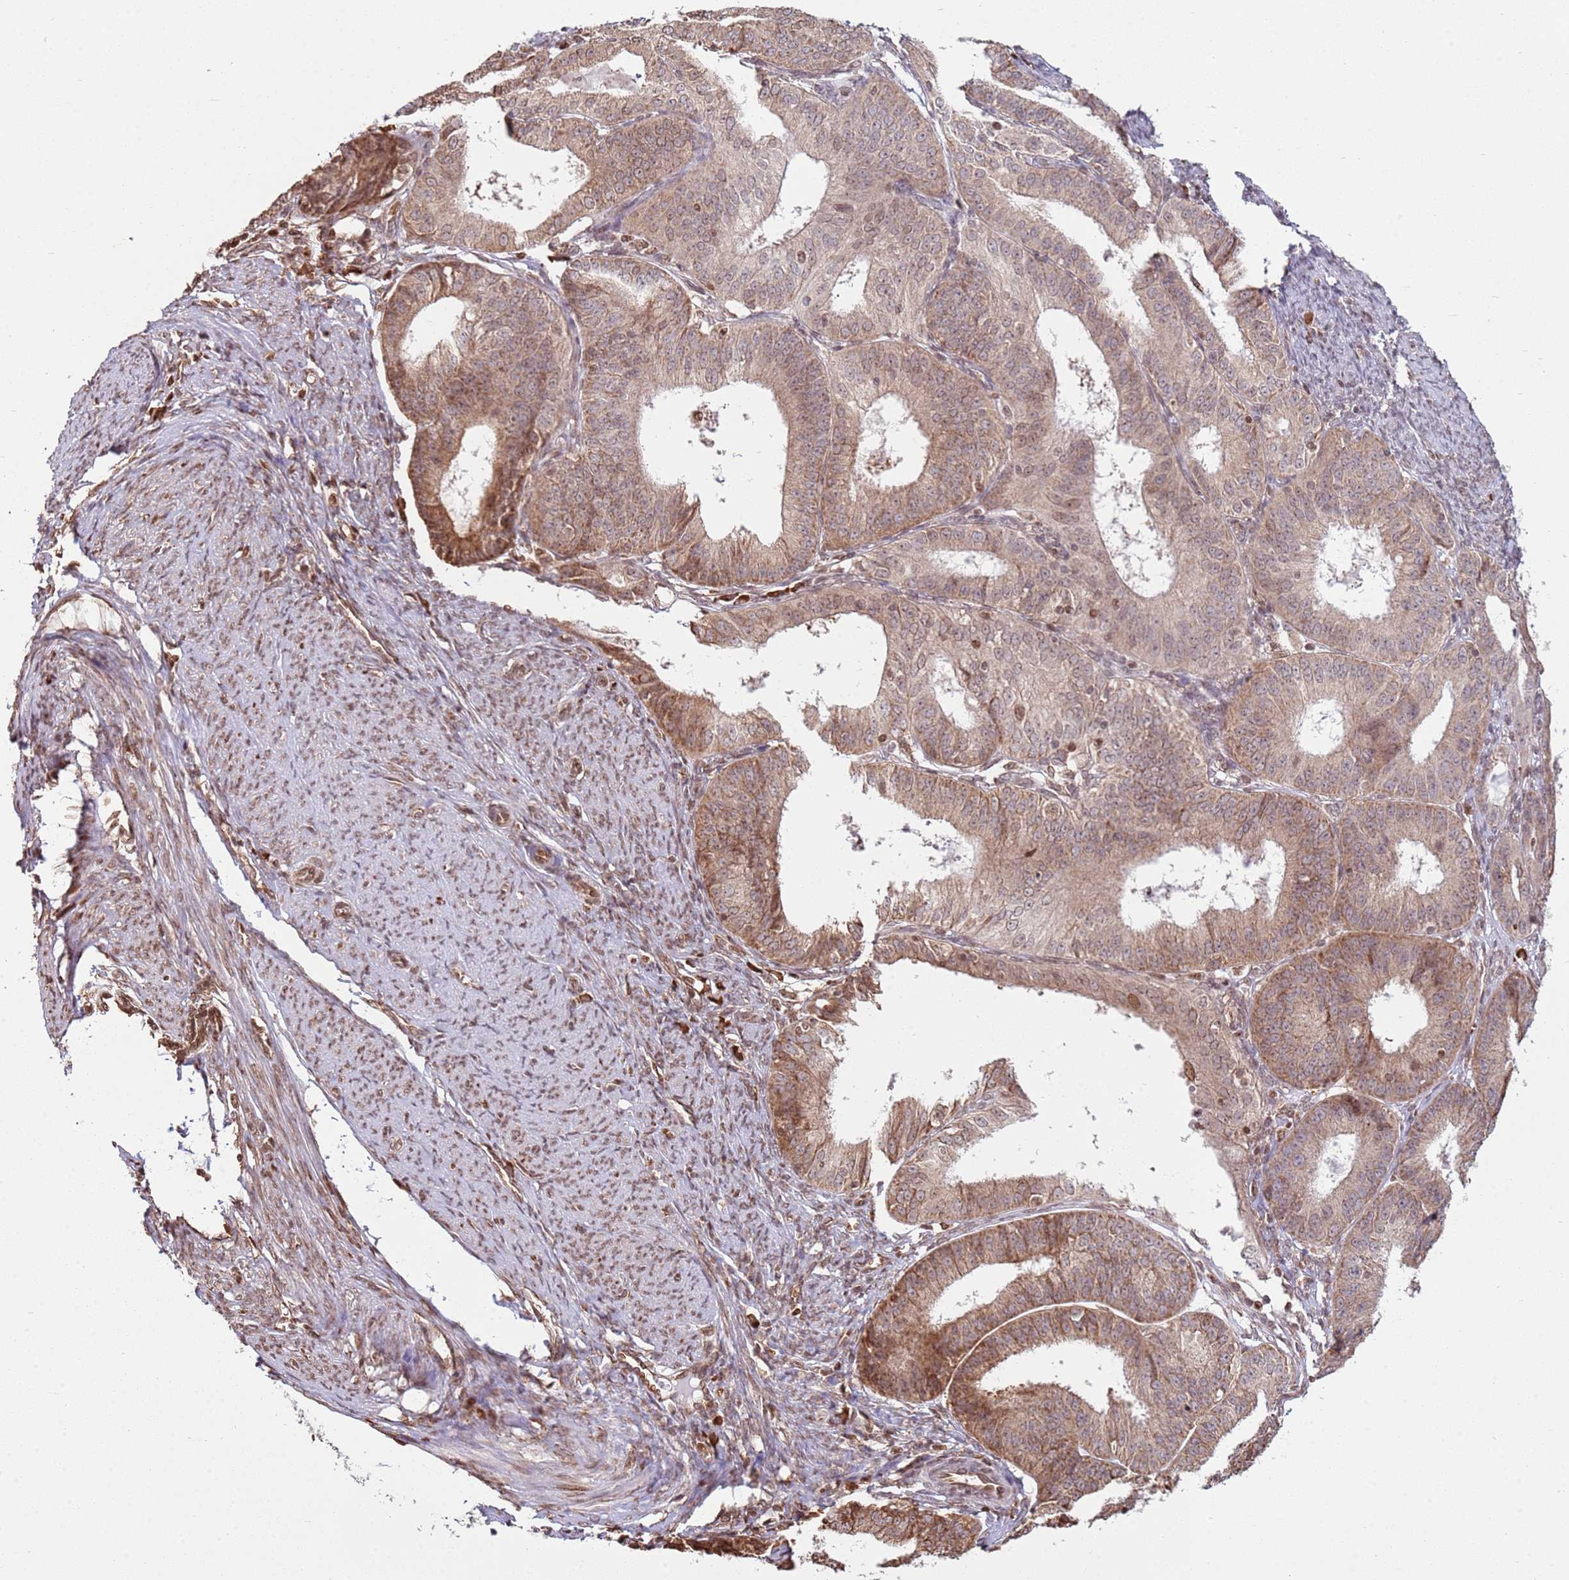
{"staining": {"intensity": "moderate", "quantity": ">75%", "location": "cytoplasmic/membranous,nuclear"}, "tissue": "endometrial cancer", "cell_type": "Tumor cells", "image_type": "cancer", "snomed": [{"axis": "morphology", "description": "Adenocarcinoma, NOS"}, {"axis": "topography", "description": "Endometrium"}], "caption": "Protein expression analysis of human endometrial cancer (adenocarcinoma) reveals moderate cytoplasmic/membranous and nuclear staining in approximately >75% of tumor cells. (DAB = brown stain, brightfield microscopy at high magnification).", "gene": "SCAF1", "patient": {"sex": "female", "age": 51}}